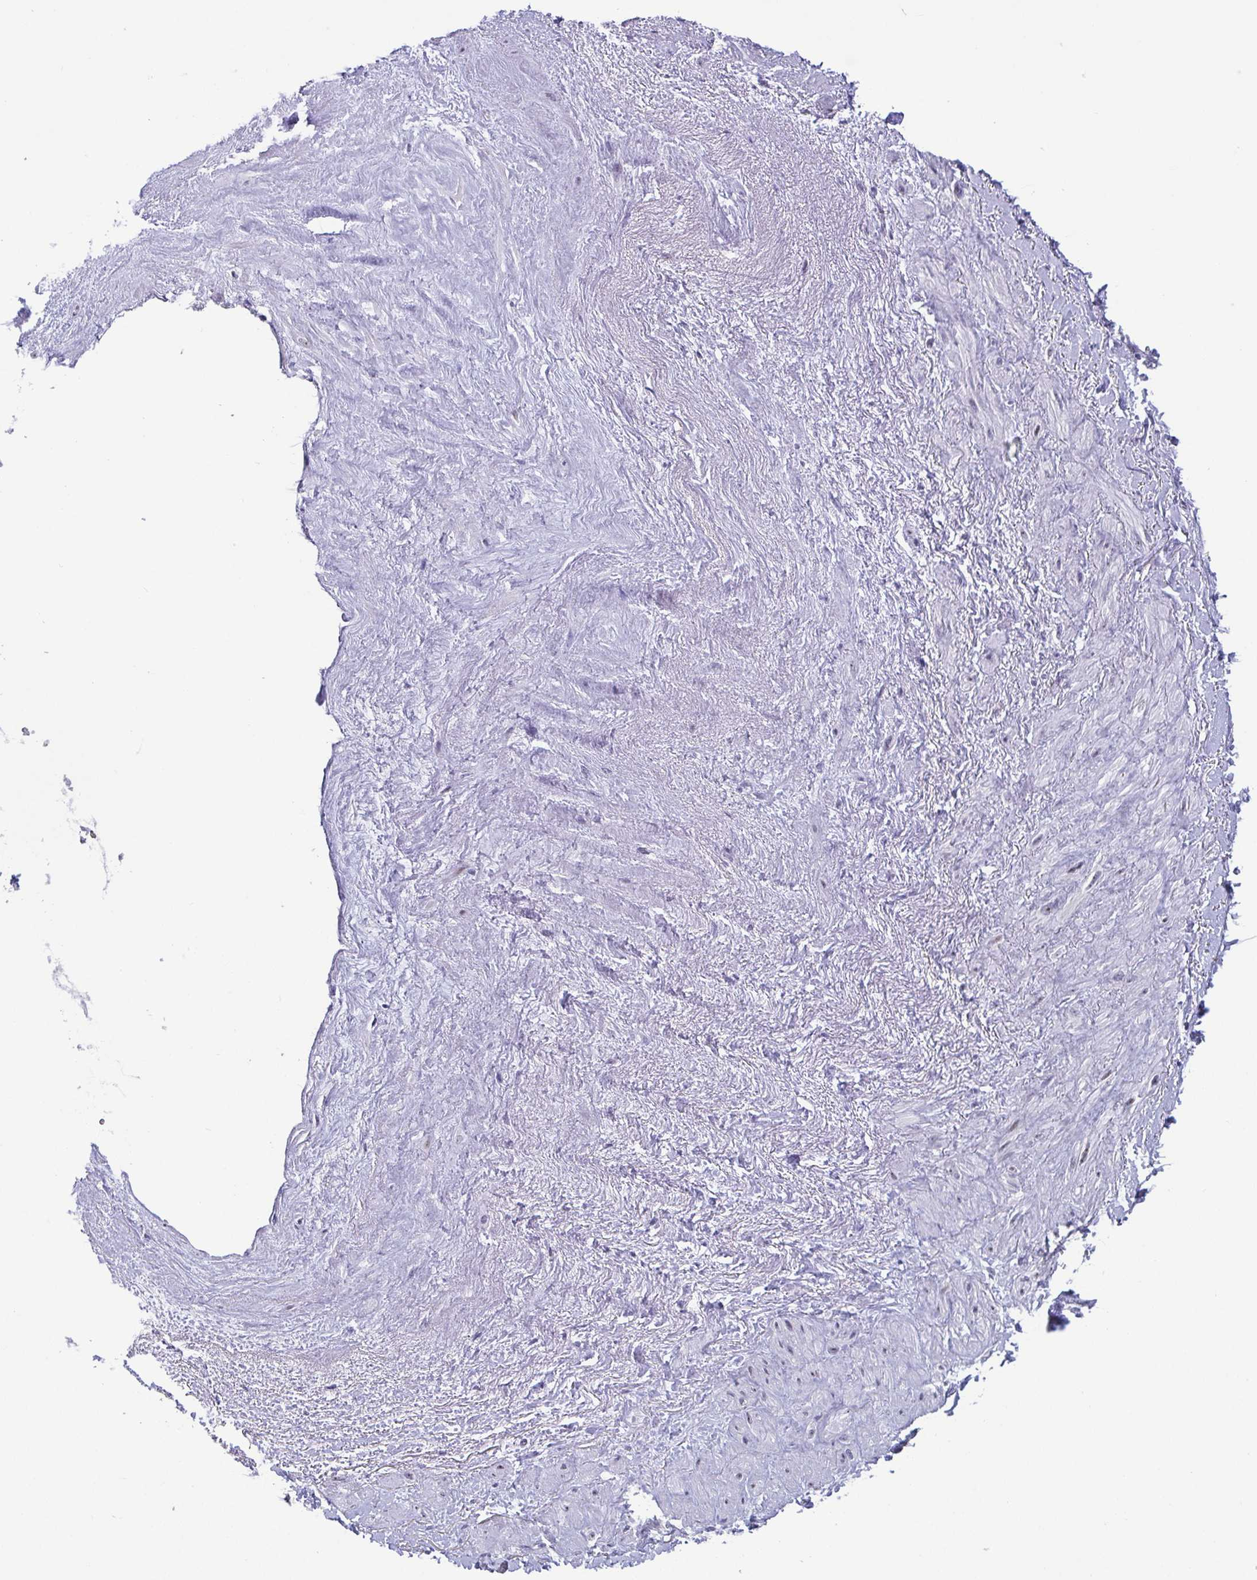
{"staining": {"intensity": "weak", "quantity": "<25%", "location": "cytoplasmic/membranous"}, "tissue": "heart muscle", "cell_type": "Cardiomyocytes", "image_type": "normal", "snomed": [{"axis": "morphology", "description": "Normal tissue, NOS"}, {"axis": "topography", "description": "Heart"}], "caption": "Cardiomyocytes are negative for protein expression in unremarkable human heart muscle. (Brightfield microscopy of DAB immunohistochemistry (IHC) at high magnification).", "gene": "BZW1", "patient": {"sex": "male", "age": 62}}